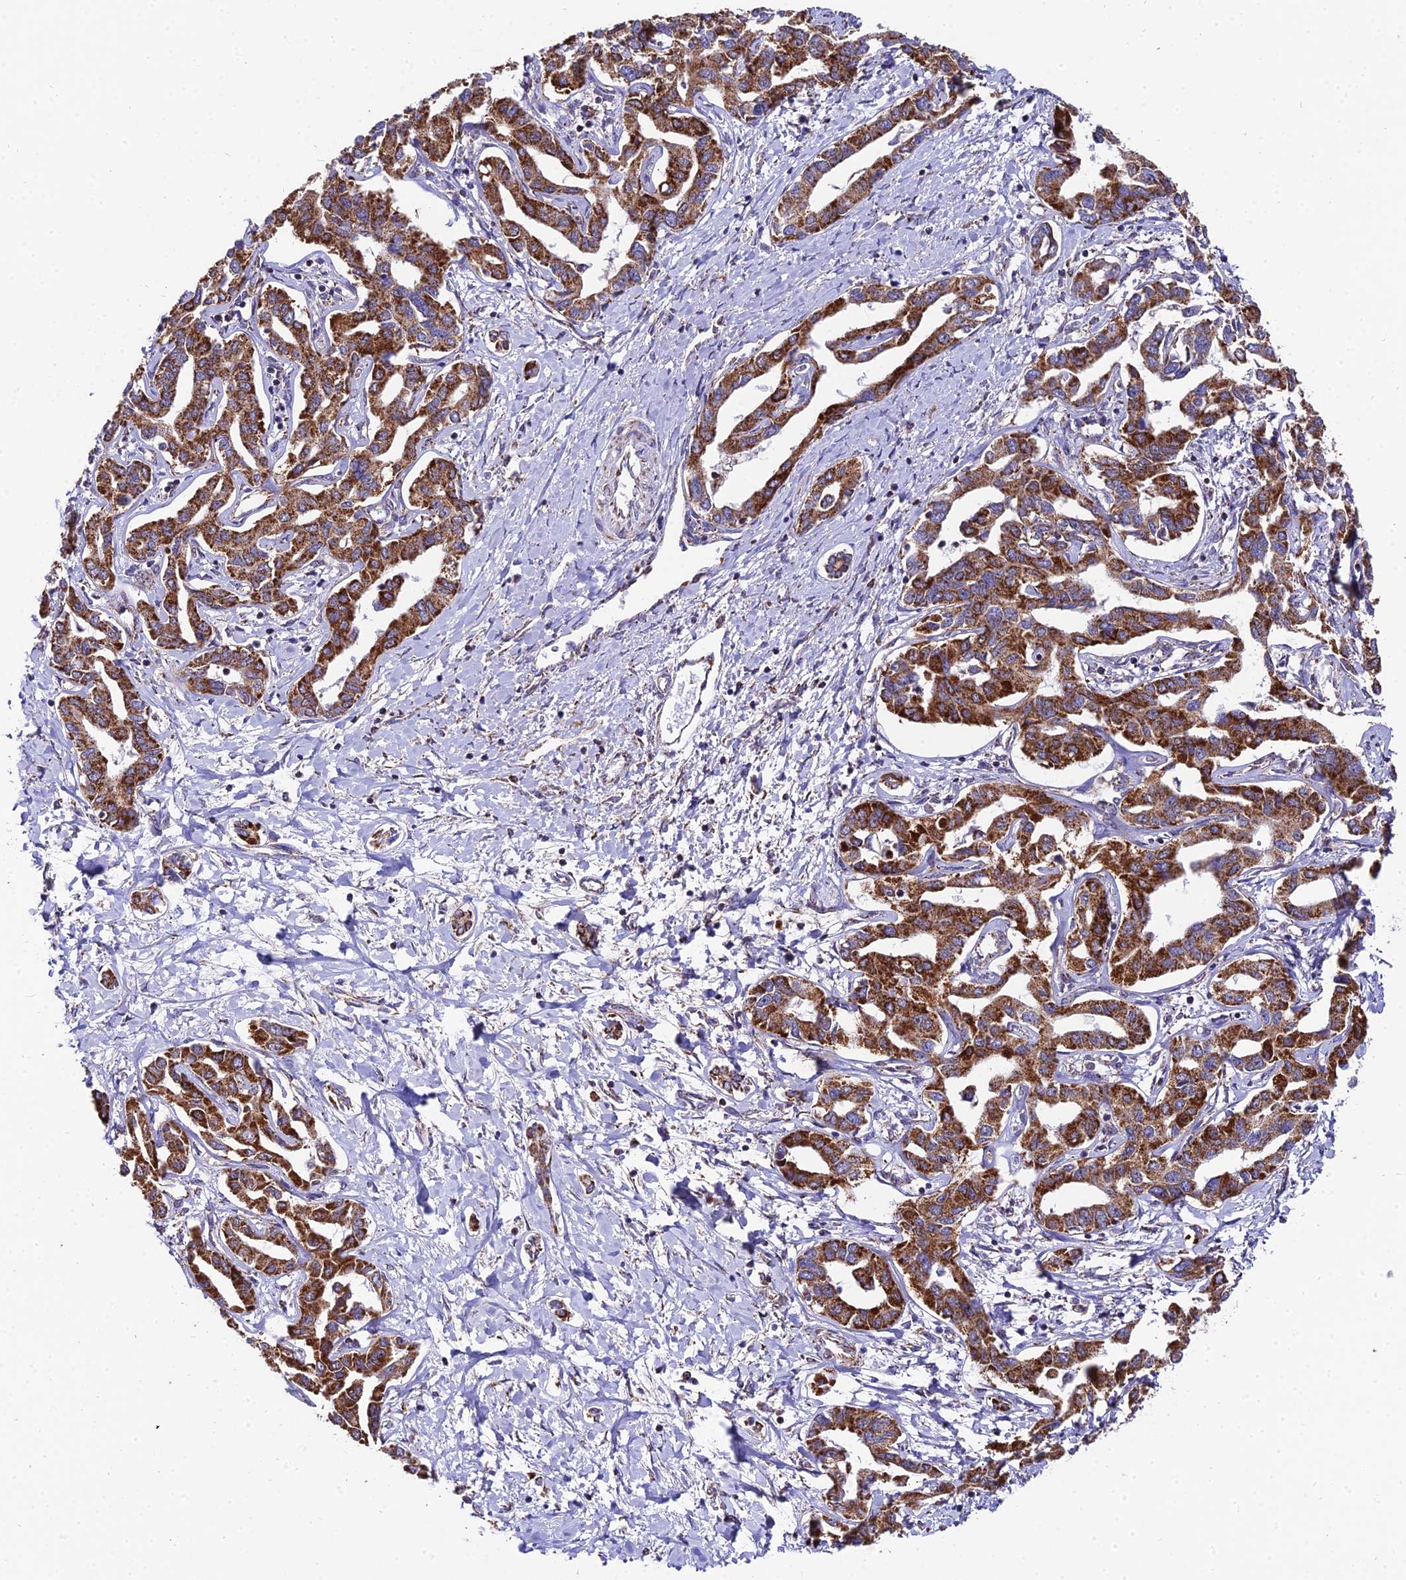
{"staining": {"intensity": "strong", "quantity": ">75%", "location": "cytoplasmic/membranous"}, "tissue": "liver cancer", "cell_type": "Tumor cells", "image_type": "cancer", "snomed": [{"axis": "morphology", "description": "Cholangiocarcinoma"}, {"axis": "topography", "description": "Liver"}], "caption": "Brown immunohistochemical staining in liver cancer (cholangiocarcinoma) exhibits strong cytoplasmic/membranous positivity in approximately >75% of tumor cells. (DAB IHC, brown staining for protein, blue staining for nuclei).", "gene": "PSMD2", "patient": {"sex": "male", "age": 59}}